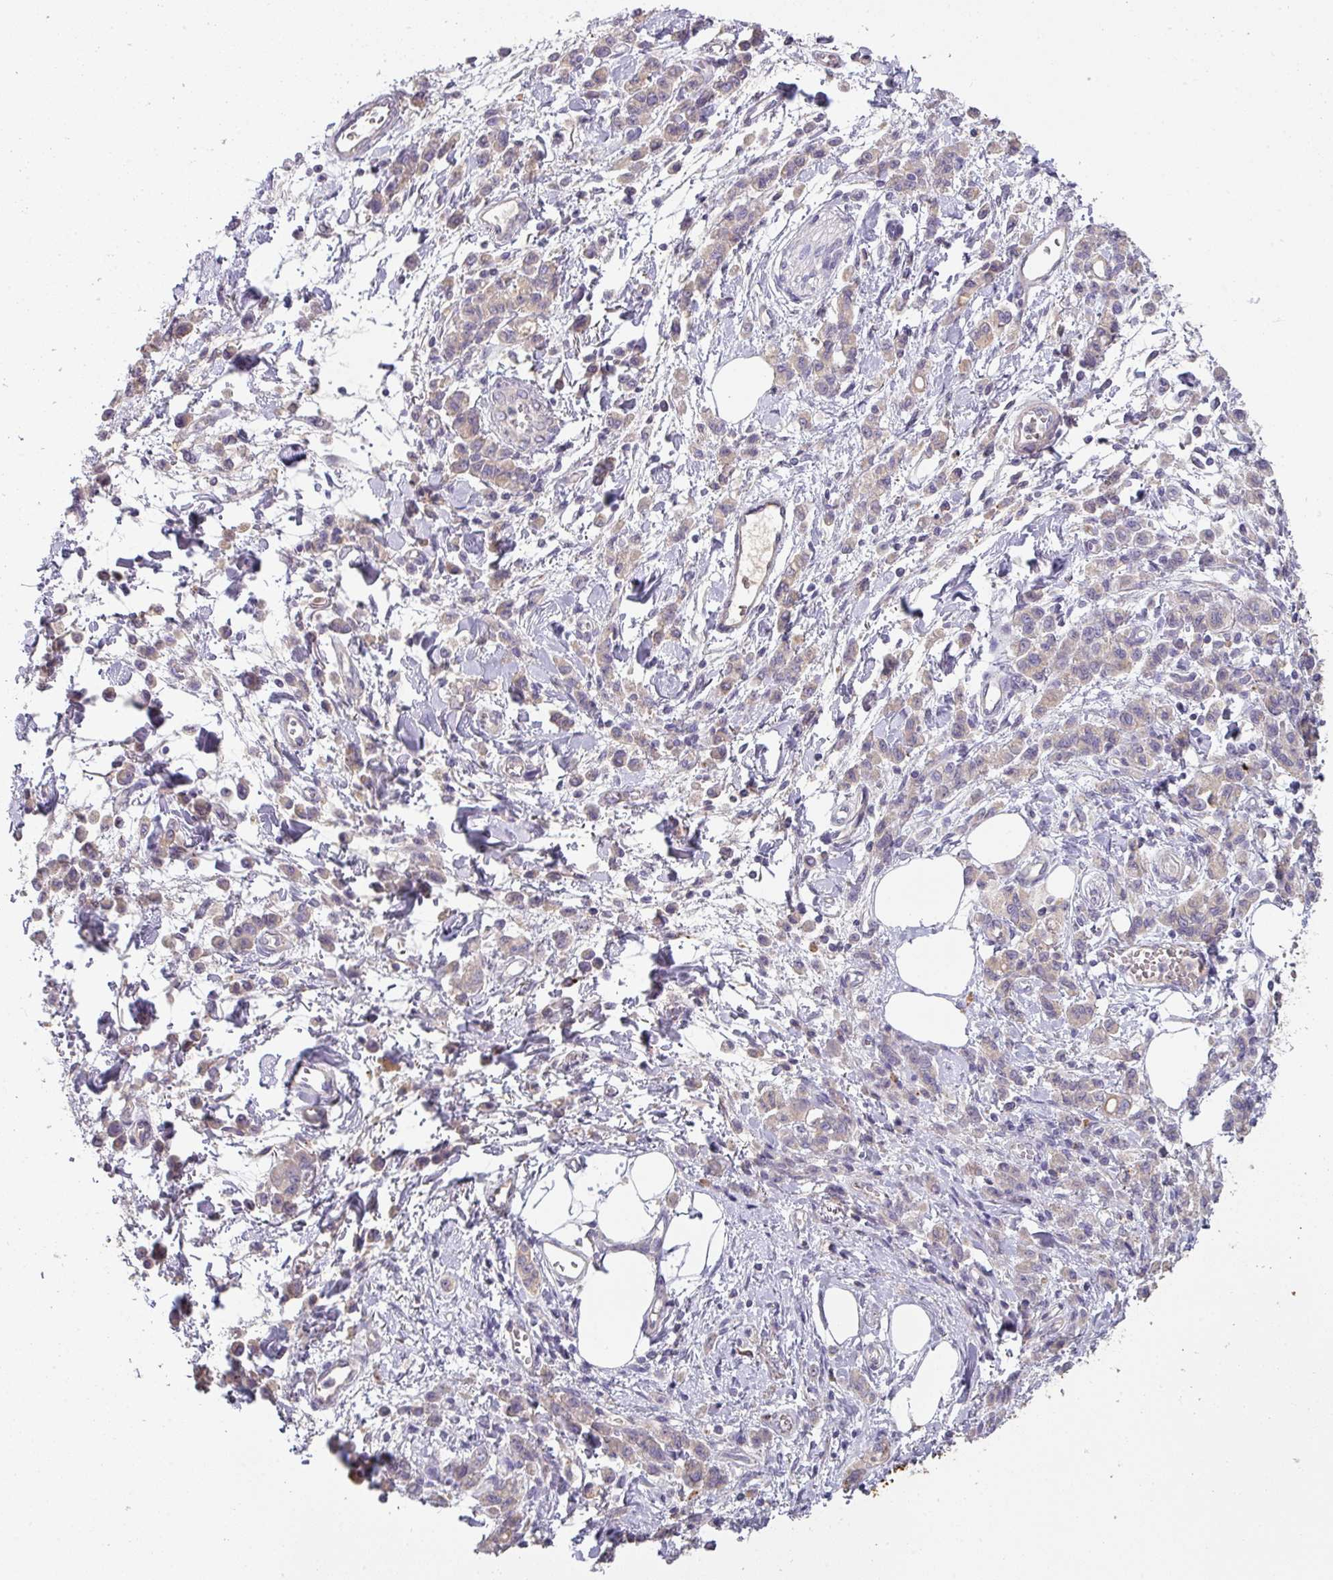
{"staining": {"intensity": "weak", "quantity": "25%-75%", "location": "cytoplasmic/membranous"}, "tissue": "stomach cancer", "cell_type": "Tumor cells", "image_type": "cancer", "snomed": [{"axis": "morphology", "description": "Adenocarcinoma, NOS"}, {"axis": "topography", "description": "Stomach"}], "caption": "Weak cytoplasmic/membranous positivity for a protein is seen in about 25%-75% of tumor cells of stomach adenocarcinoma using IHC.", "gene": "ZNF266", "patient": {"sex": "male", "age": 77}}